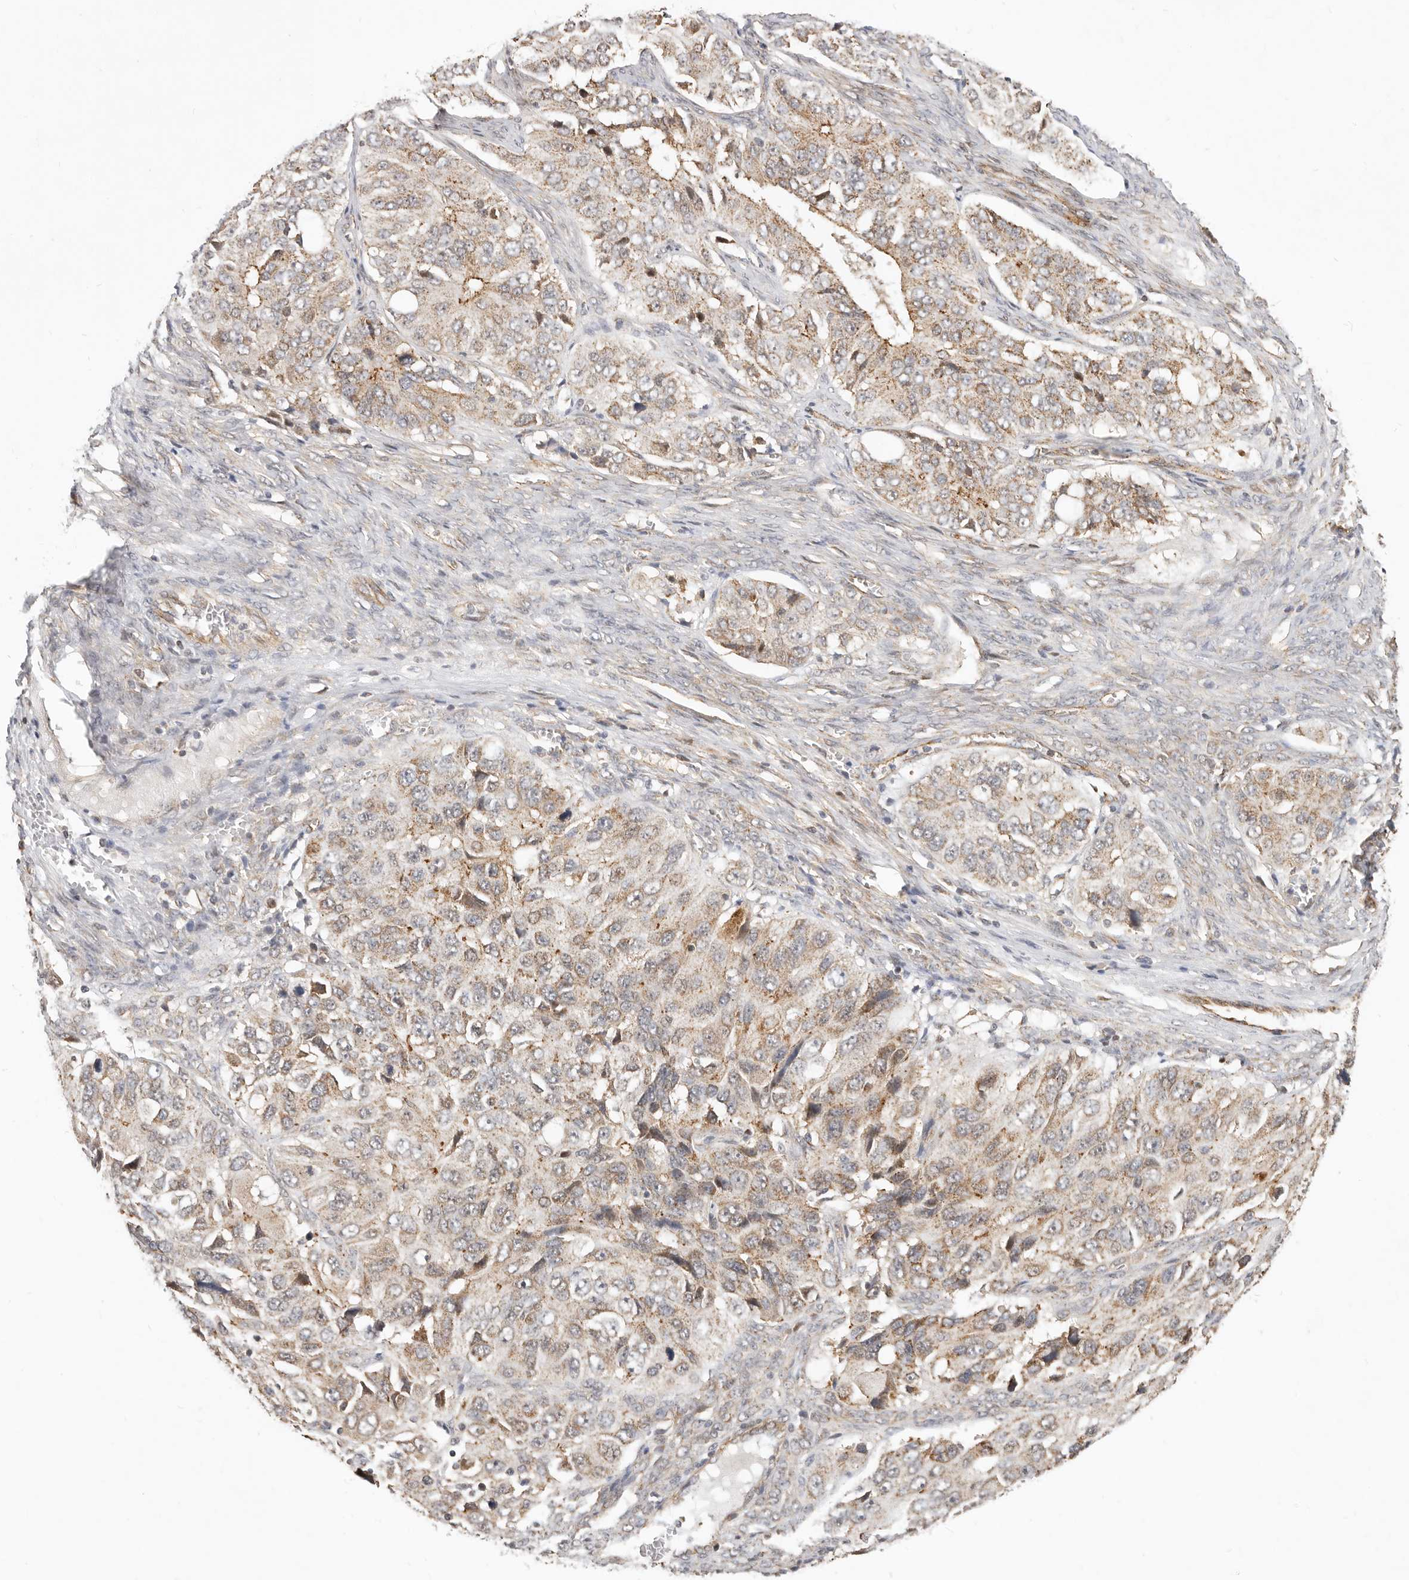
{"staining": {"intensity": "weak", "quantity": ">75%", "location": "cytoplasmic/membranous"}, "tissue": "ovarian cancer", "cell_type": "Tumor cells", "image_type": "cancer", "snomed": [{"axis": "morphology", "description": "Carcinoma, endometroid"}, {"axis": "topography", "description": "Ovary"}], "caption": "Immunohistochemical staining of human ovarian cancer (endometroid carcinoma) displays weak cytoplasmic/membranous protein positivity in approximately >75% of tumor cells.", "gene": "USP49", "patient": {"sex": "female", "age": 51}}